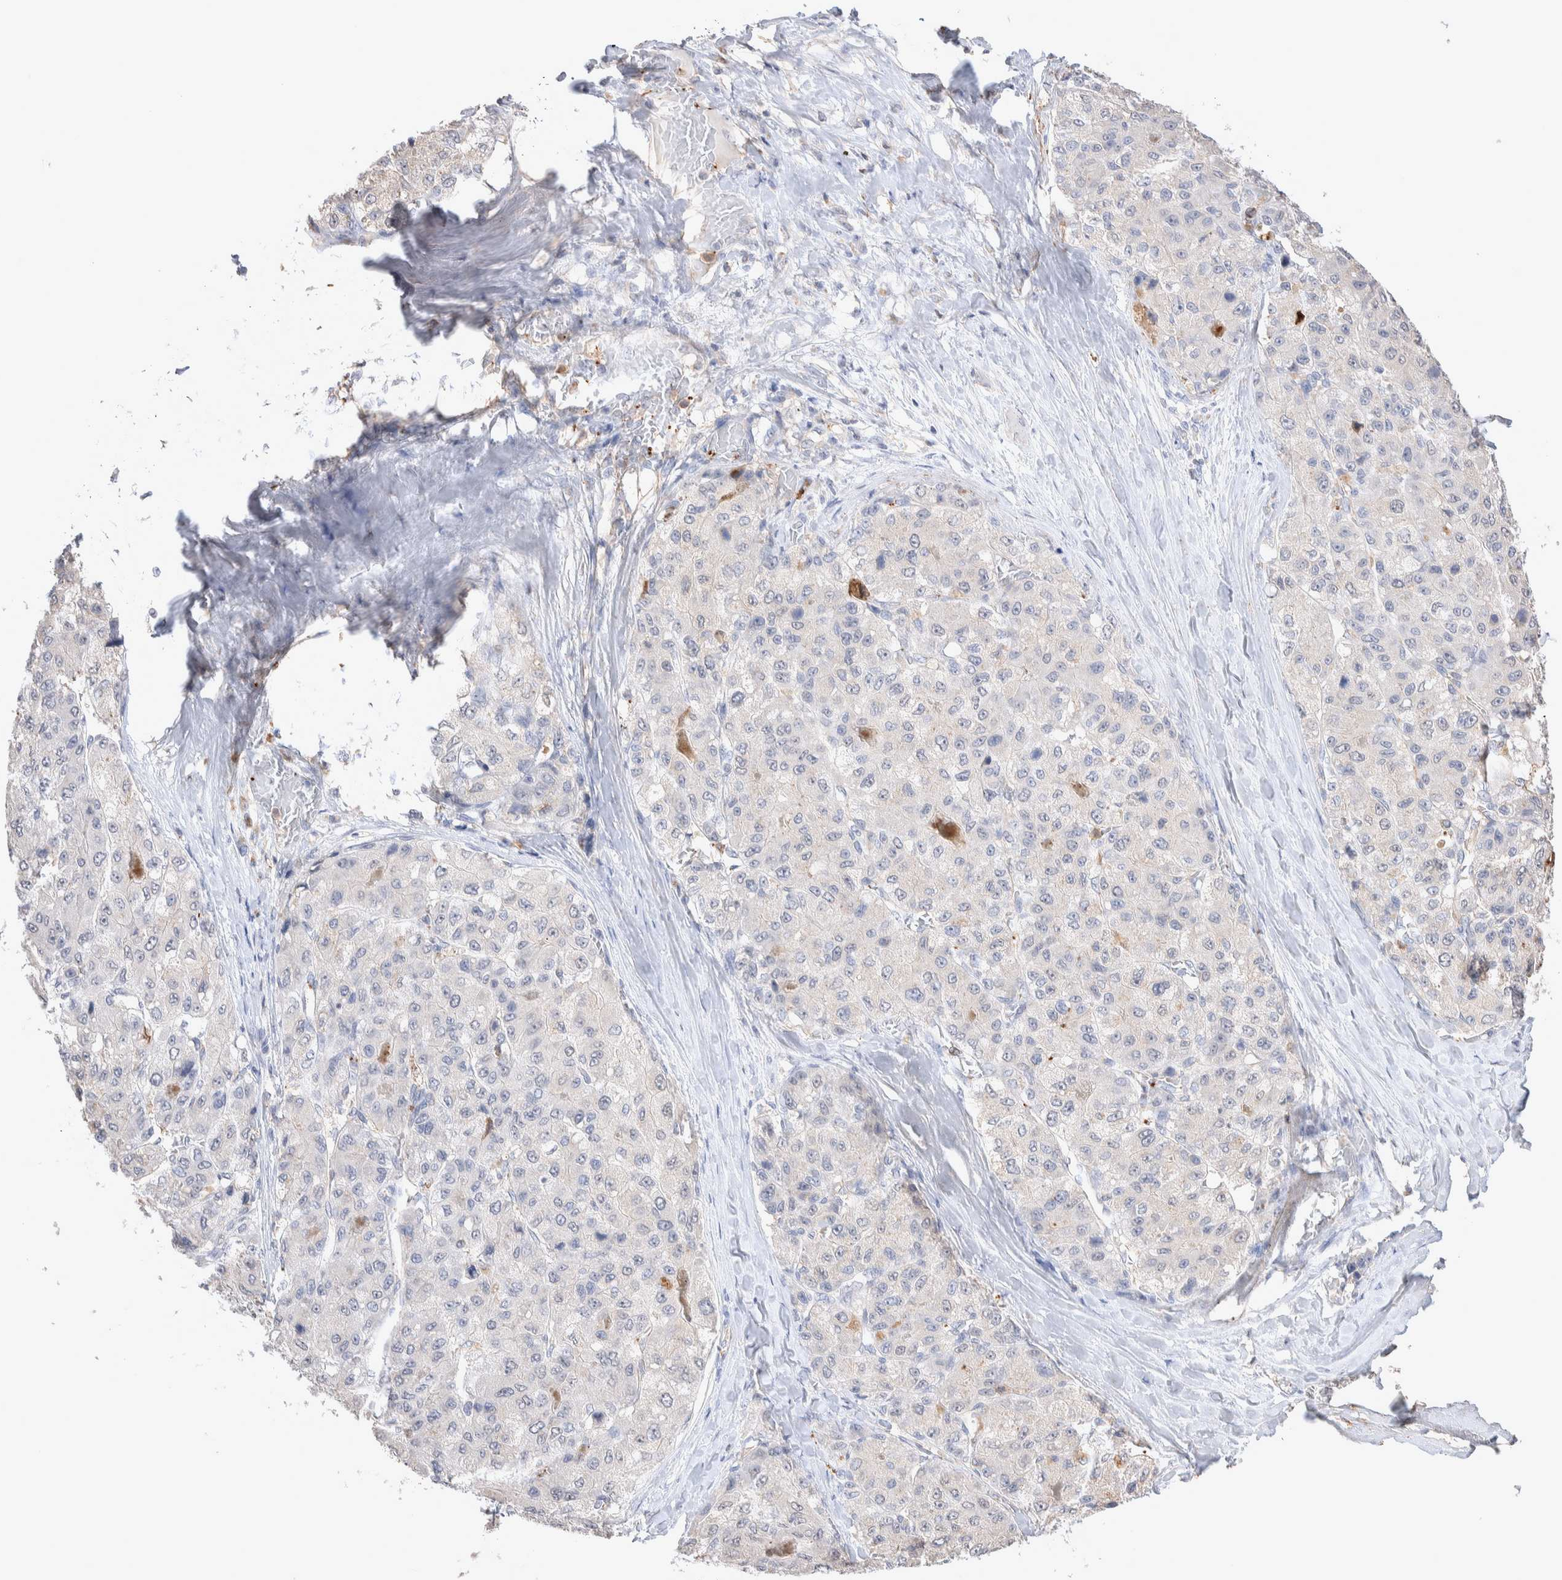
{"staining": {"intensity": "negative", "quantity": "none", "location": "none"}, "tissue": "liver cancer", "cell_type": "Tumor cells", "image_type": "cancer", "snomed": [{"axis": "morphology", "description": "Carcinoma, Hepatocellular, NOS"}, {"axis": "topography", "description": "Liver"}], "caption": "IHC of human liver hepatocellular carcinoma exhibits no staining in tumor cells.", "gene": "FFAR2", "patient": {"sex": "male", "age": 80}}